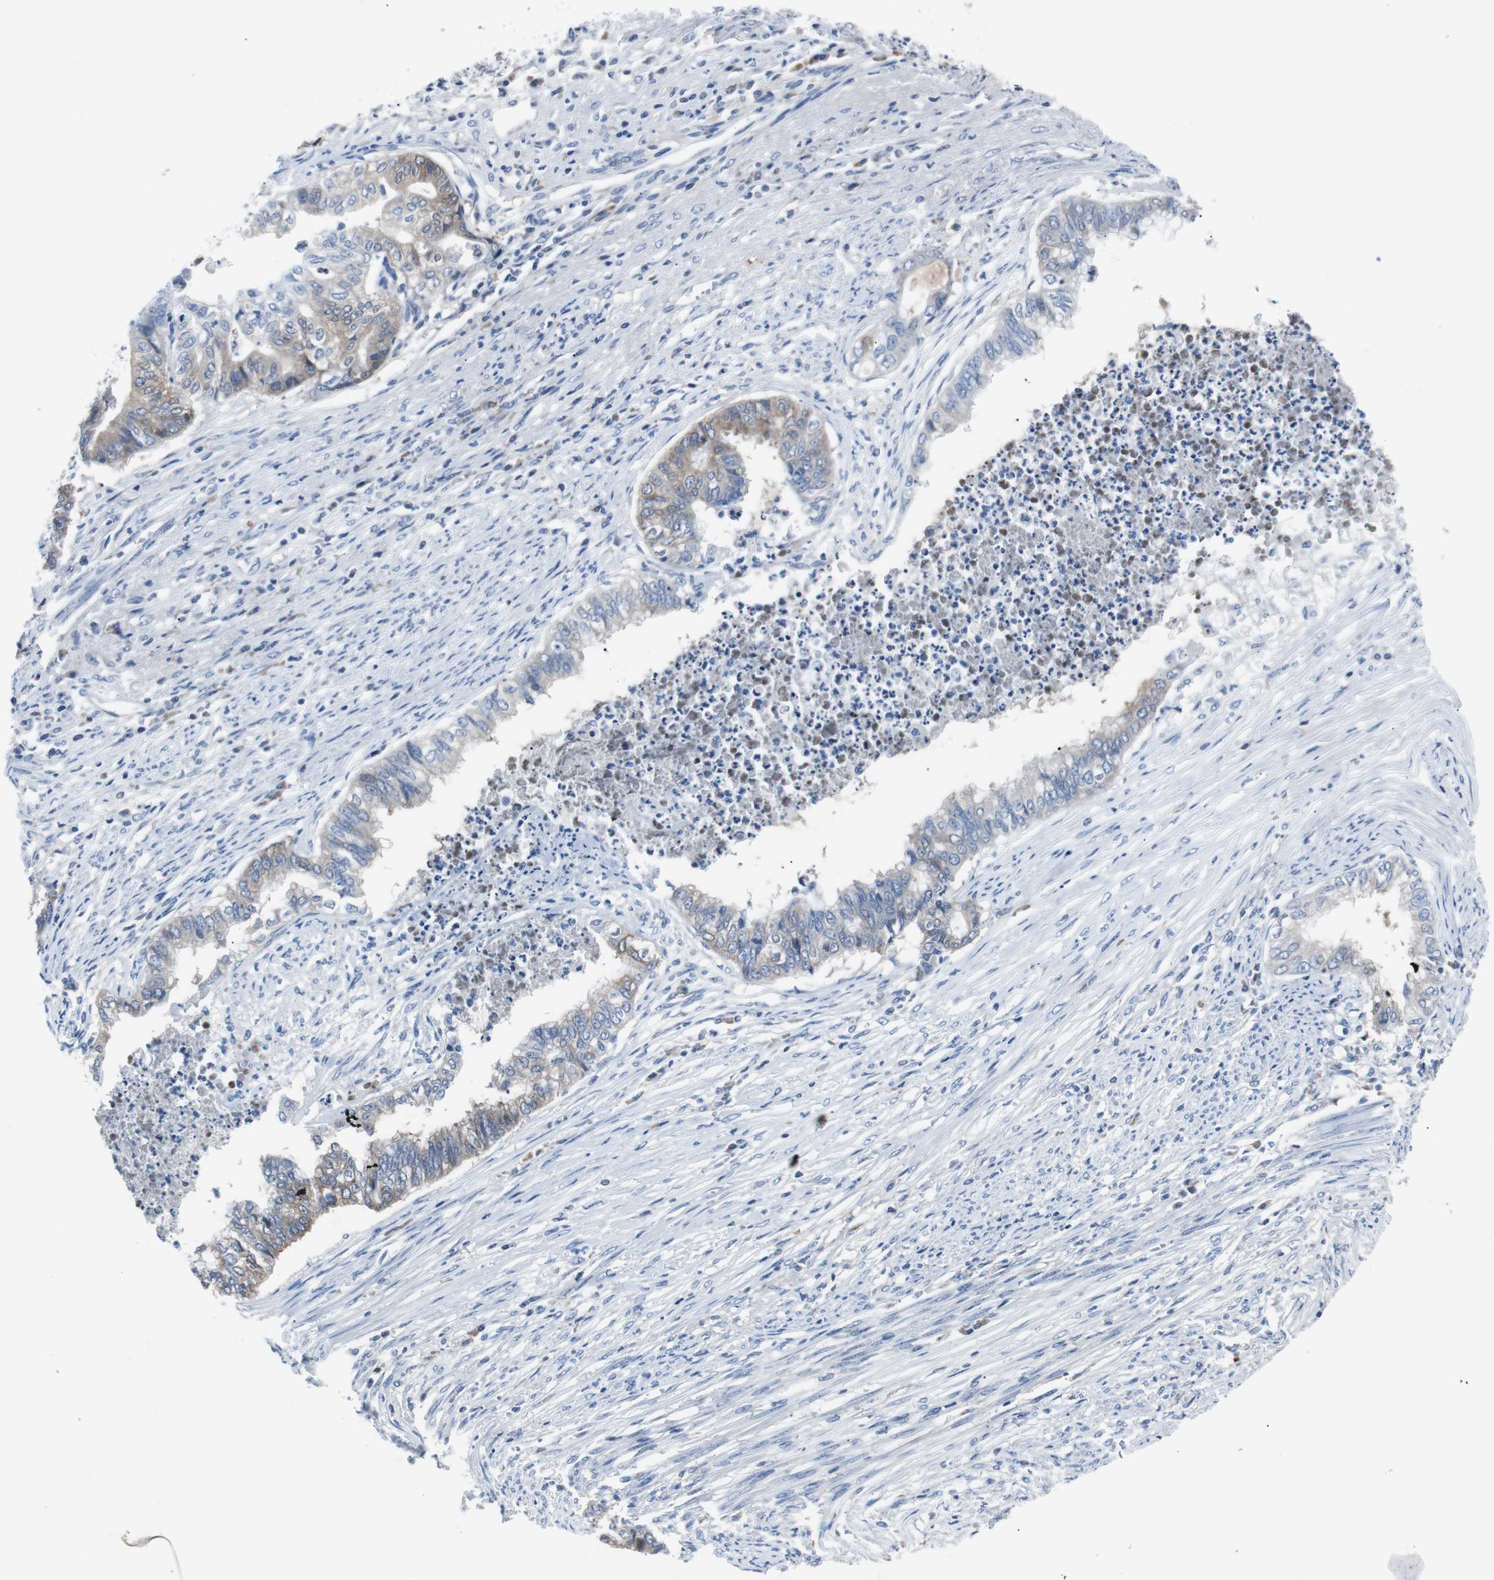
{"staining": {"intensity": "weak", "quantity": "<25%", "location": "cytoplasmic/membranous"}, "tissue": "endometrial cancer", "cell_type": "Tumor cells", "image_type": "cancer", "snomed": [{"axis": "morphology", "description": "Adenocarcinoma, NOS"}, {"axis": "topography", "description": "Endometrium"}], "caption": "This histopathology image is of endometrial adenocarcinoma stained with IHC to label a protein in brown with the nuclei are counter-stained blue. There is no staining in tumor cells.", "gene": "EEF2K", "patient": {"sex": "female", "age": 79}}